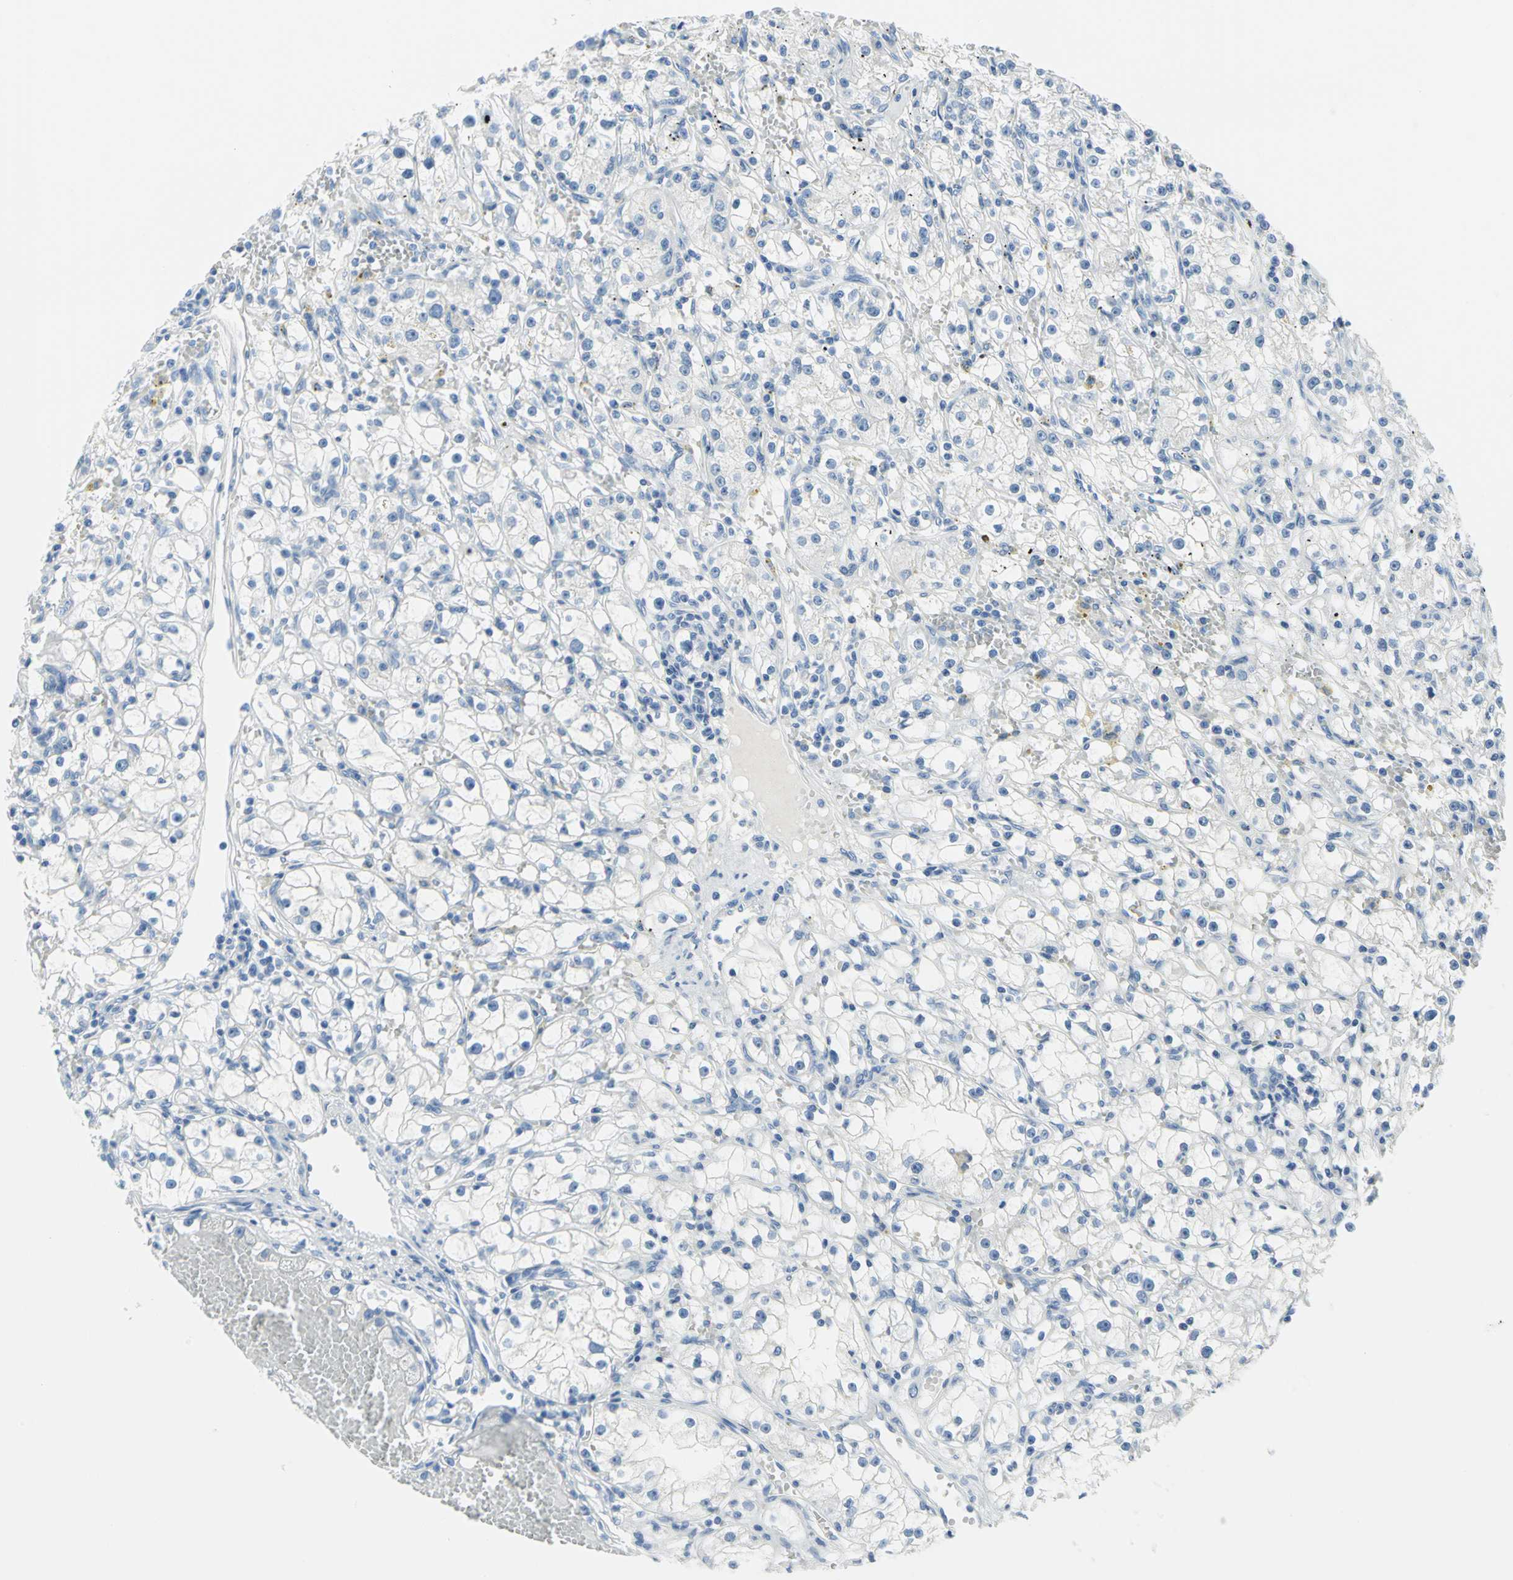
{"staining": {"intensity": "negative", "quantity": "none", "location": "none"}, "tissue": "renal cancer", "cell_type": "Tumor cells", "image_type": "cancer", "snomed": [{"axis": "morphology", "description": "Adenocarcinoma, NOS"}, {"axis": "topography", "description": "Kidney"}], "caption": "Tumor cells are negative for brown protein staining in adenocarcinoma (renal).", "gene": "SFN", "patient": {"sex": "male", "age": 56}}